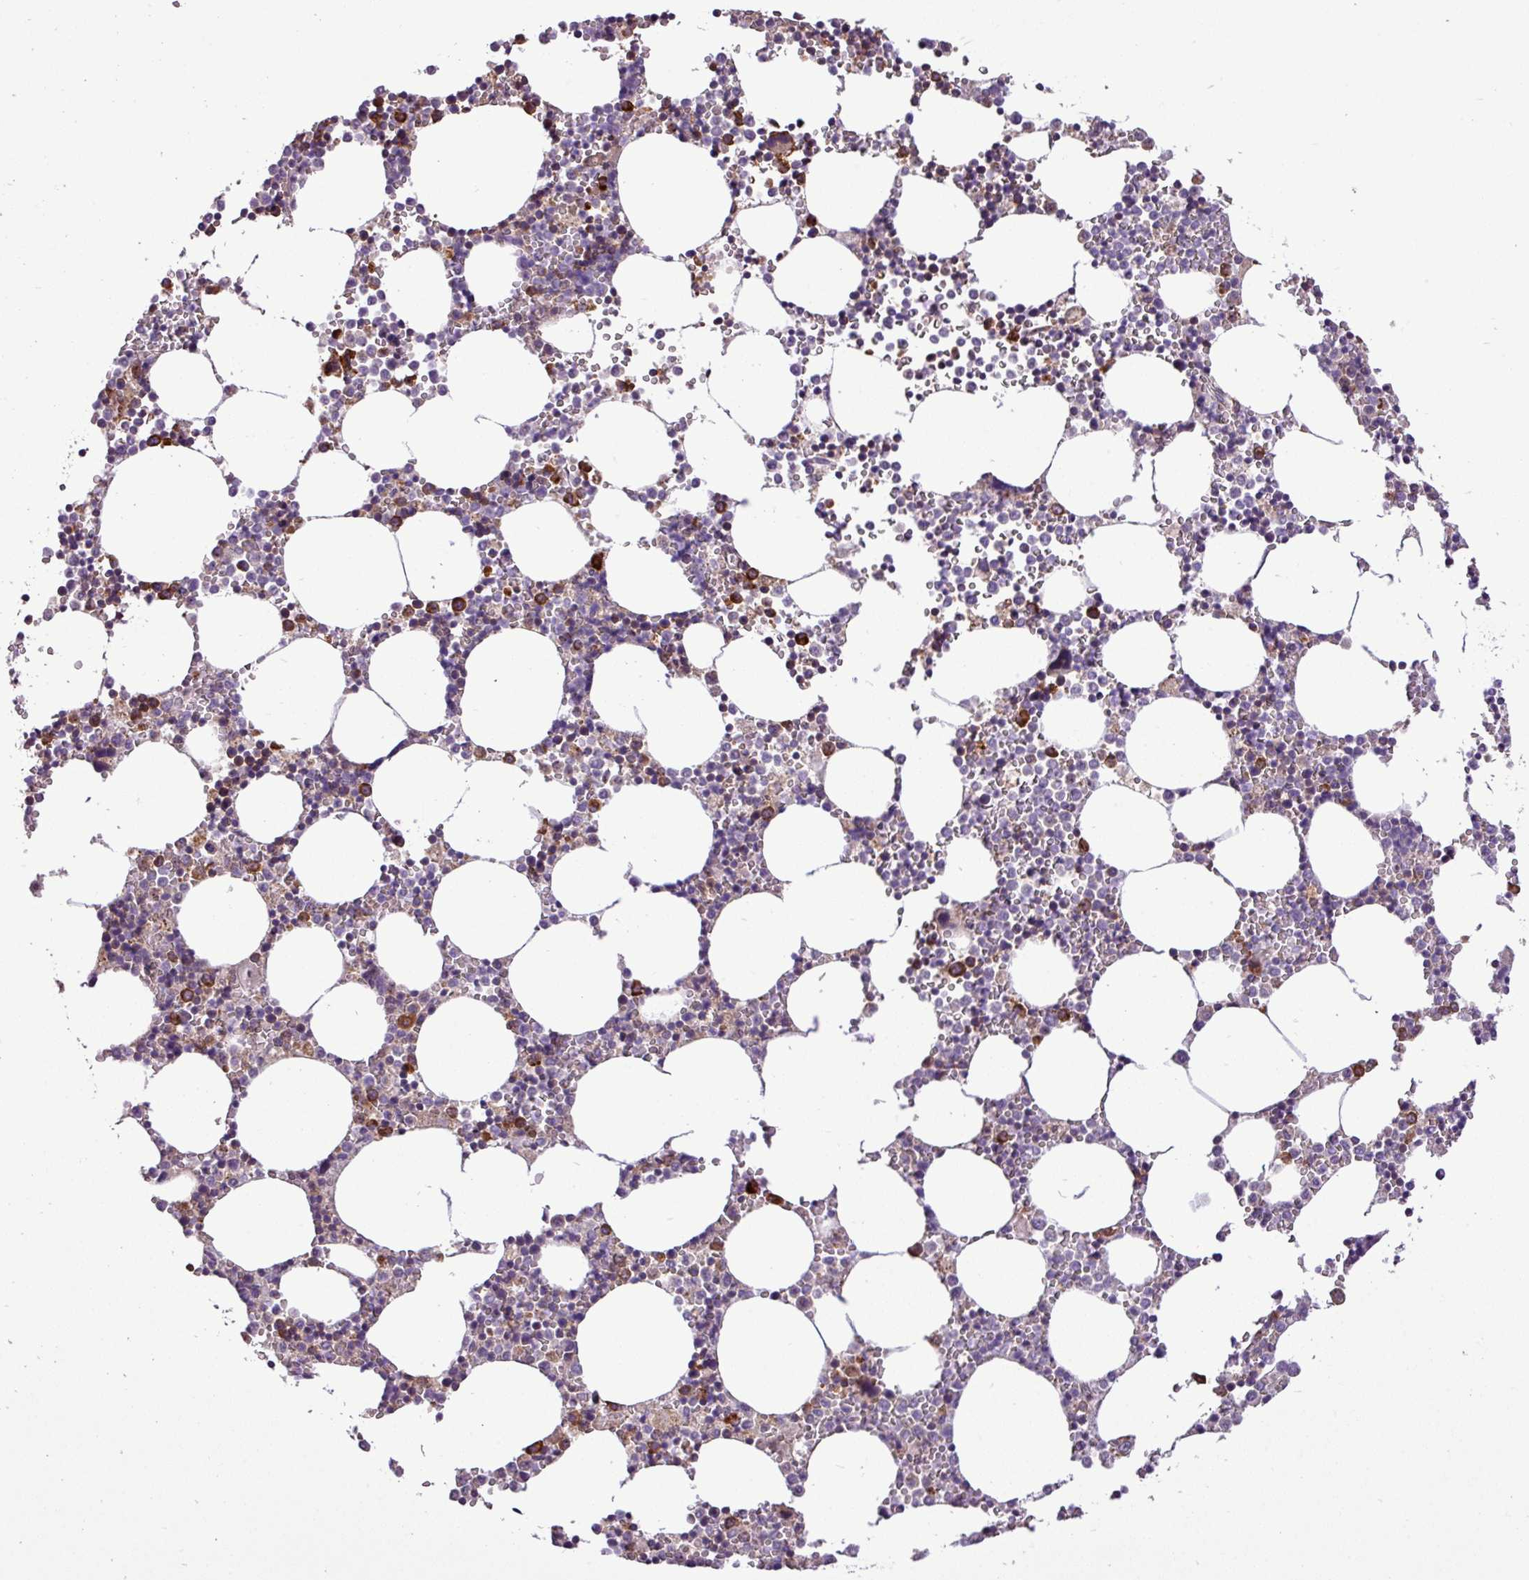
{"staining": {"intensity": "moderate", "quantity": "25%-75%", "location": "cytoplasmic/membranous"}, "tissue": "bone marrow", "cell_type": "Hematopoietic cells", "image_type": "normal", "snomed": [{"axis": "morphology", "description": "Normal tissue, NOS"}, {"axis": "topography", "description": "Bone marrow"}], "caption": "A medium amount of moderate cytoplasmic/membranous expression is seen in approximately 25%-75% of hematopoietic cells in unremarkable bone marrow.", "gene": "RPL13", "patient": {"sex": "female", "age": 64}}